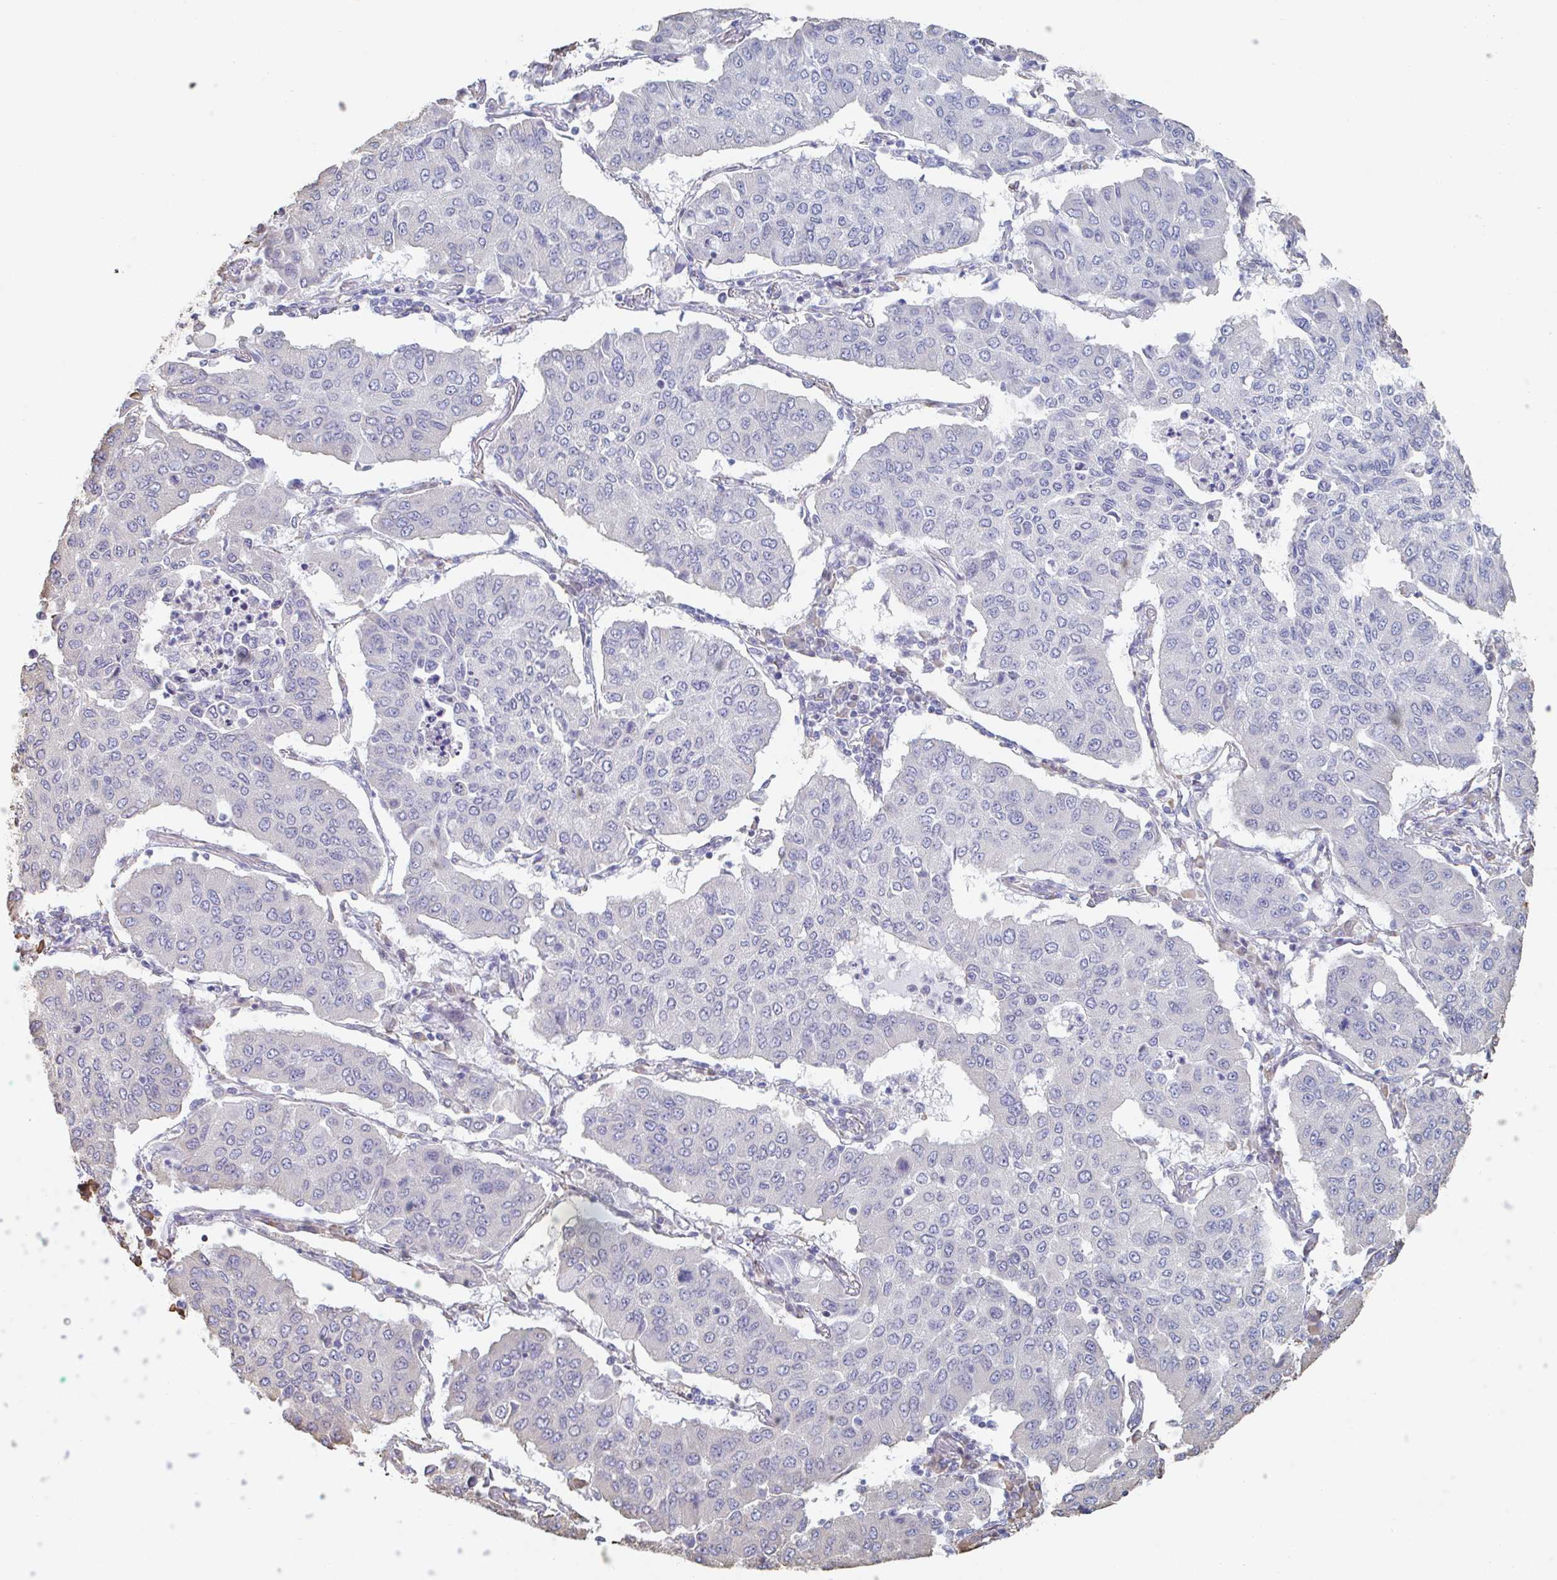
{"staining": {"intensity": "negative", "quantity": "none", "location": "none"}, "tissue": "lung cancer", "cell_type": "Tumor cells", "image_type": "cancer", "snomed": [{"axis": "morphology", "description": "Squamous cell carcinoma, NOS"}, {"axis": "topography", "description": "Lung"}], "caption": "Lung cancer (squamous cell carcinoma) stained for a protein using immunohistochemistry (IHC) demonstrates no expression tumor cells.", "gene": "RAB5IF", "patient": {"sex": "male", "age": 74}}